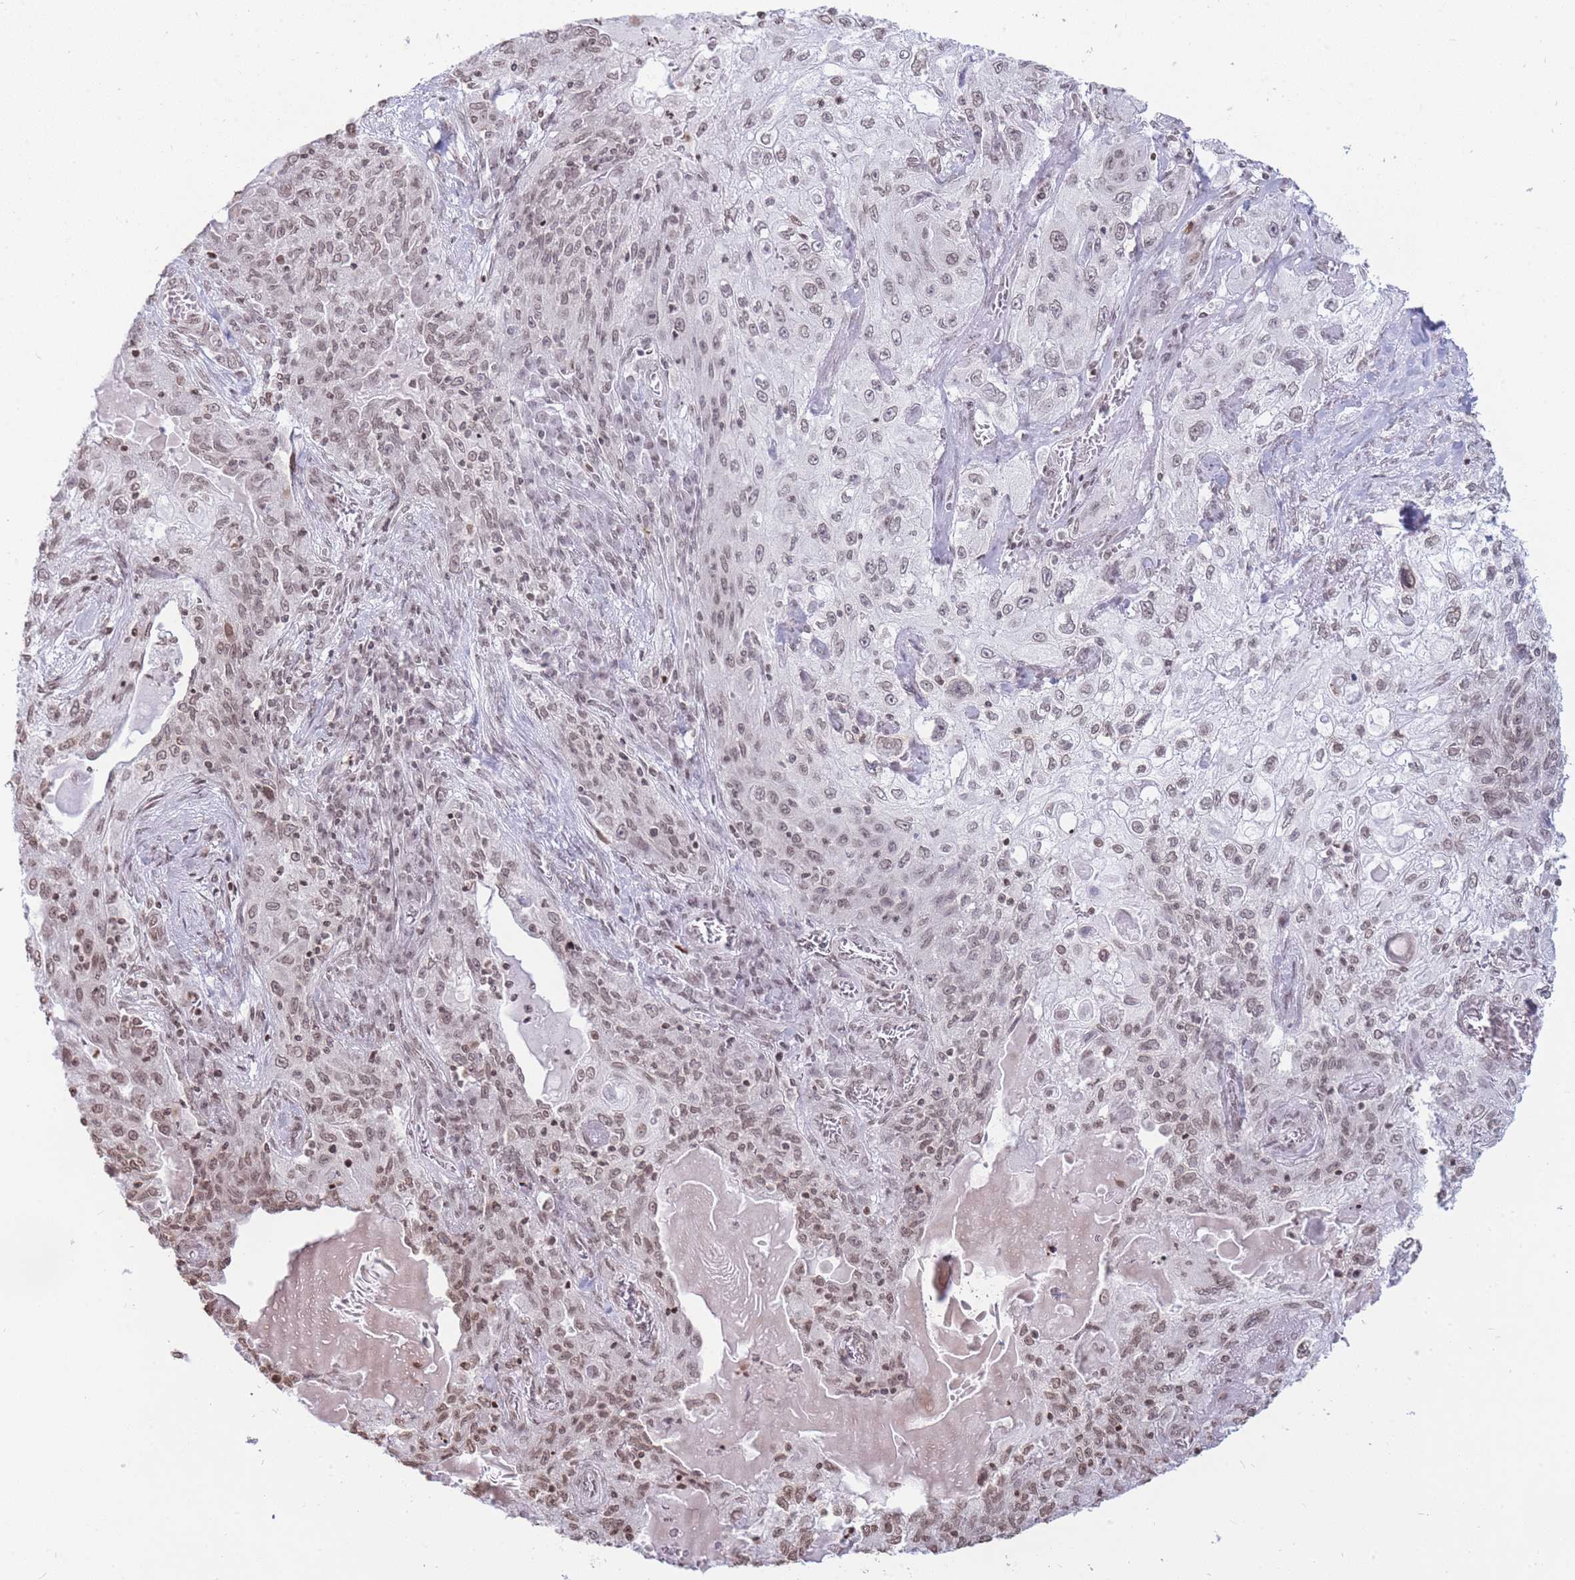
{"staining": {"intensity": "weak", "quantity": ">75%", "location": "nuclear"}, "tissue": "lung cancer", "cell_type": "Tumor cells", "image_type": "cancer", "snomed": [{"axis": "morphology", "description": "Squamous cell carcinoma, NOS"}, {"axis": "topography", "description": "Lung"}], "caption": "A brown stain shows weak nuclear staining of a protein in lung cancer (squamous cell carcinoma) tumor cells. (DAB IHC with brightfield microscopy, high magnification).", "gene": "SHISAL1", "patient": {"sex": "female", "age": 69}}